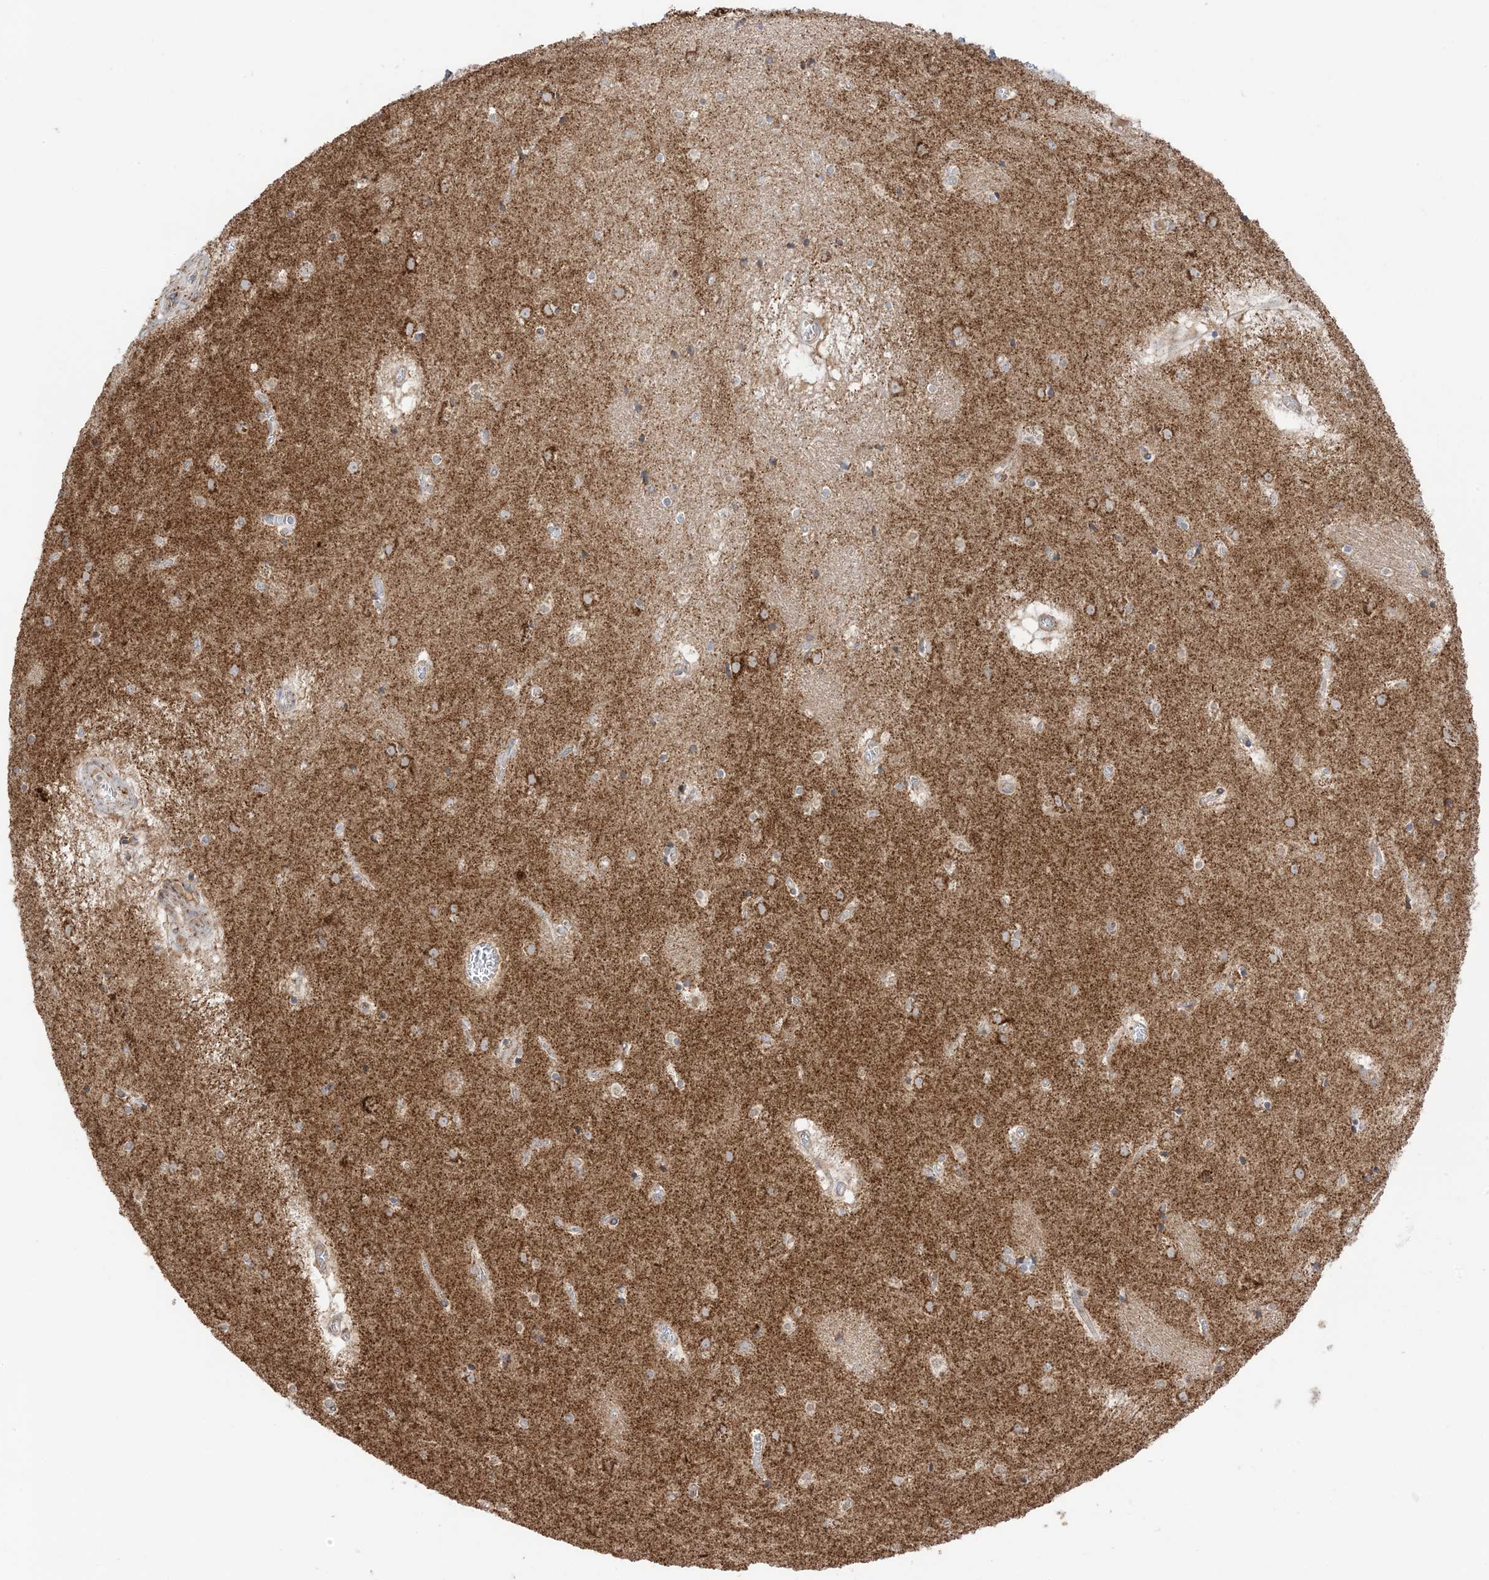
{"staining": {"intensity": "moderate", "quantity": "<25%", "location": "cytoplasmic/membranous"}, "tissue": "caudate", "cell_type": "Glial cells", "image_type": "normal", "snomed": [{"axis": "morphology", "description": "Normal tissue, NOS"}, {"axis": "topography", "description": "Lateral ventricle wall"}], "caption": "Immunohistochemistry of benign human caudate demonstrates low levels of moderate cytoplasmic/membranous staining in approximately <25% of glial cells. (DAB IHC, brown staining for protein, blue staining for nuclei).", "gene": "SLC25A12", "patient": {"sex": "male", "age": 70}}